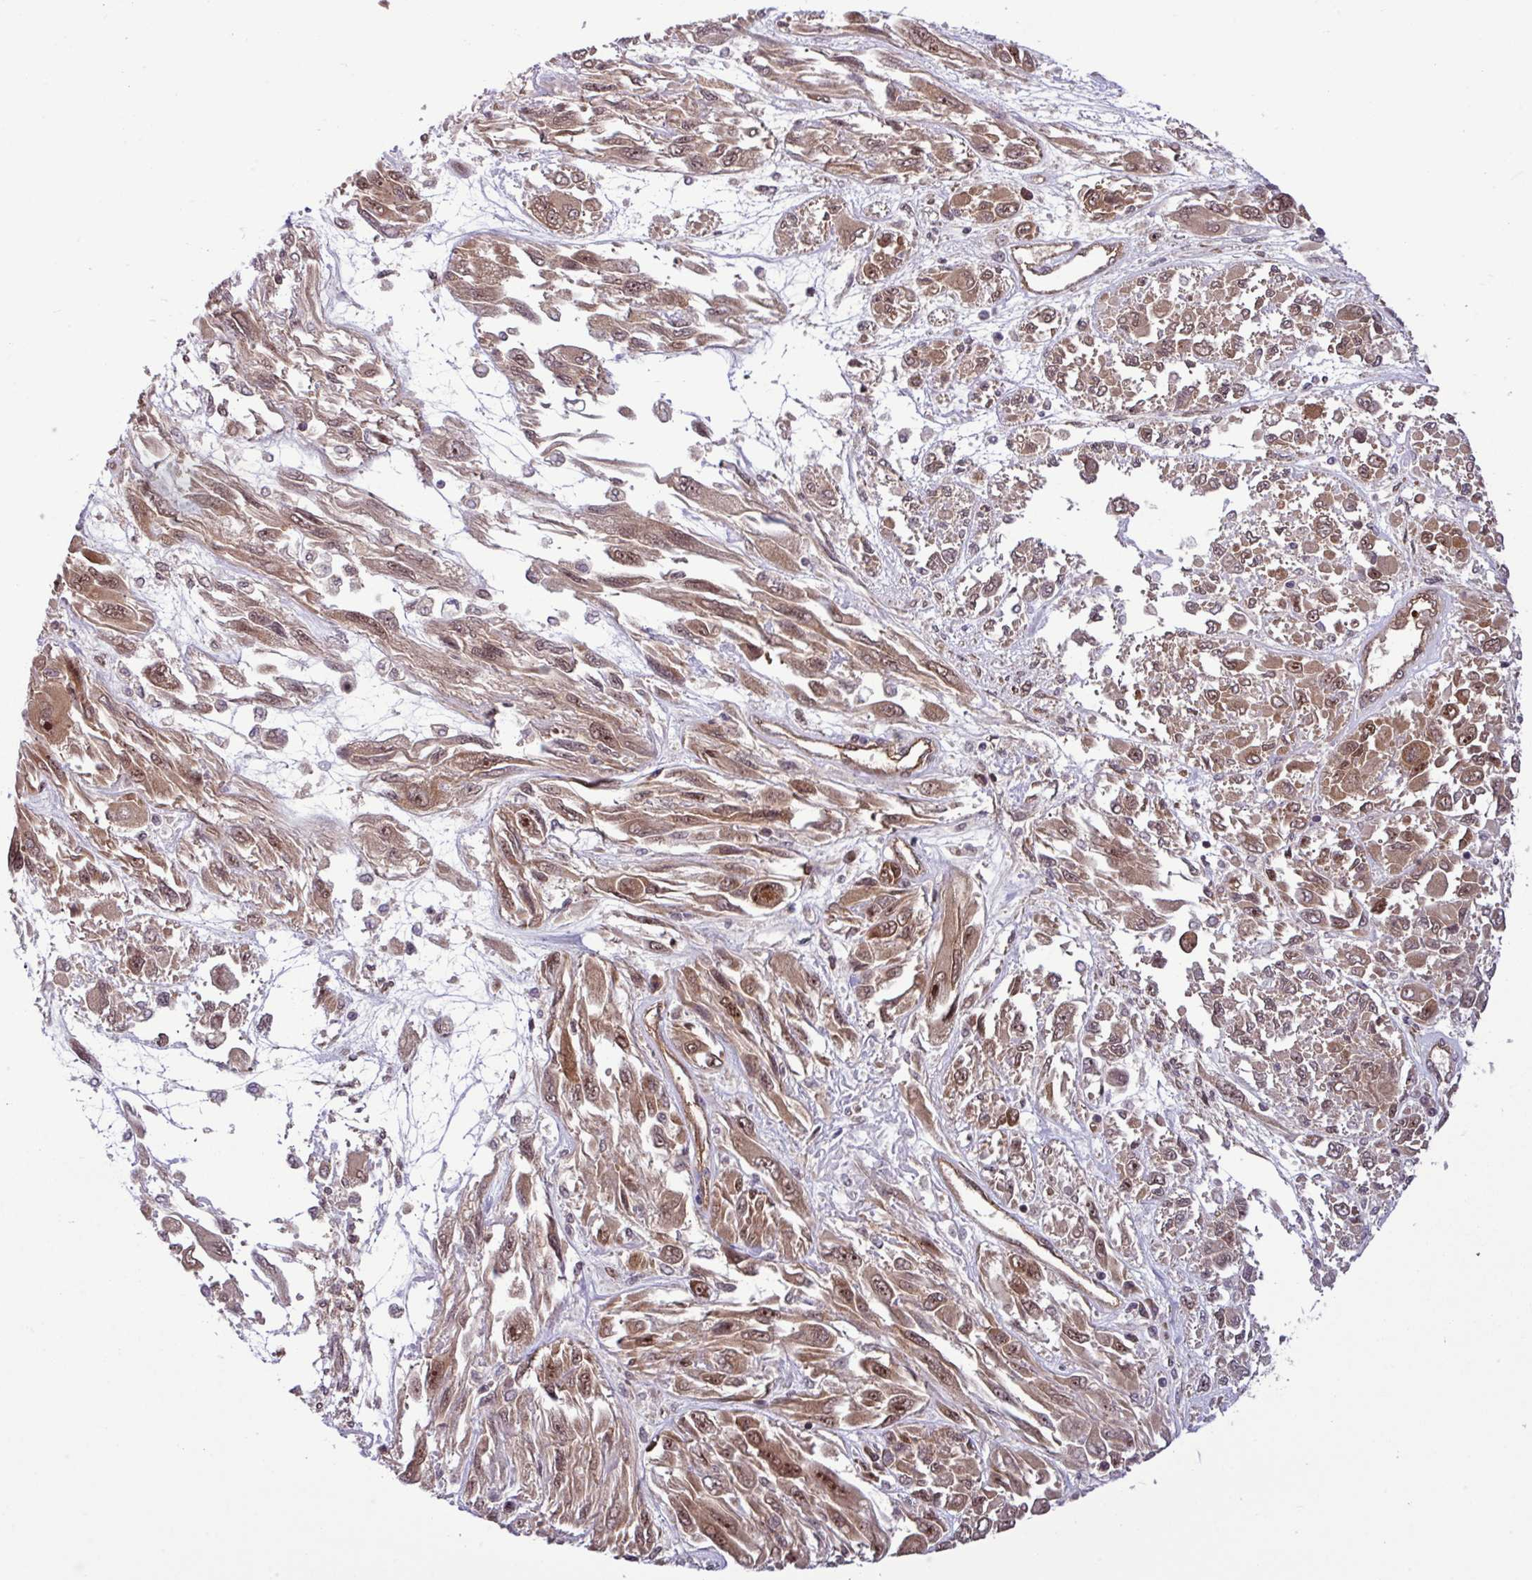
{"staining": {"intensity": "moderate", "quantity": ">75%", "location": "cytoplasmic/membranous,nuclear"}, "tissue": "melanoma", "cell_type": "Tumor cells", "image_type": "cancer", "snomed": [{"axis": "morphology", "description": "Malignant melanoma, NOS"}, {"axis": "topography", "description": "Skin"}], "caption": "Immunohistochemistry (IHC) photomicrograph of malignant melanoma stained for a protein (brown), which reveals medium levels of moderate cytoplasmic/membranous and nuclear expression in approximately >75% of tumor cells.", "gene": "C7orf50", "patient": {"sex": "female", "age": 91}}